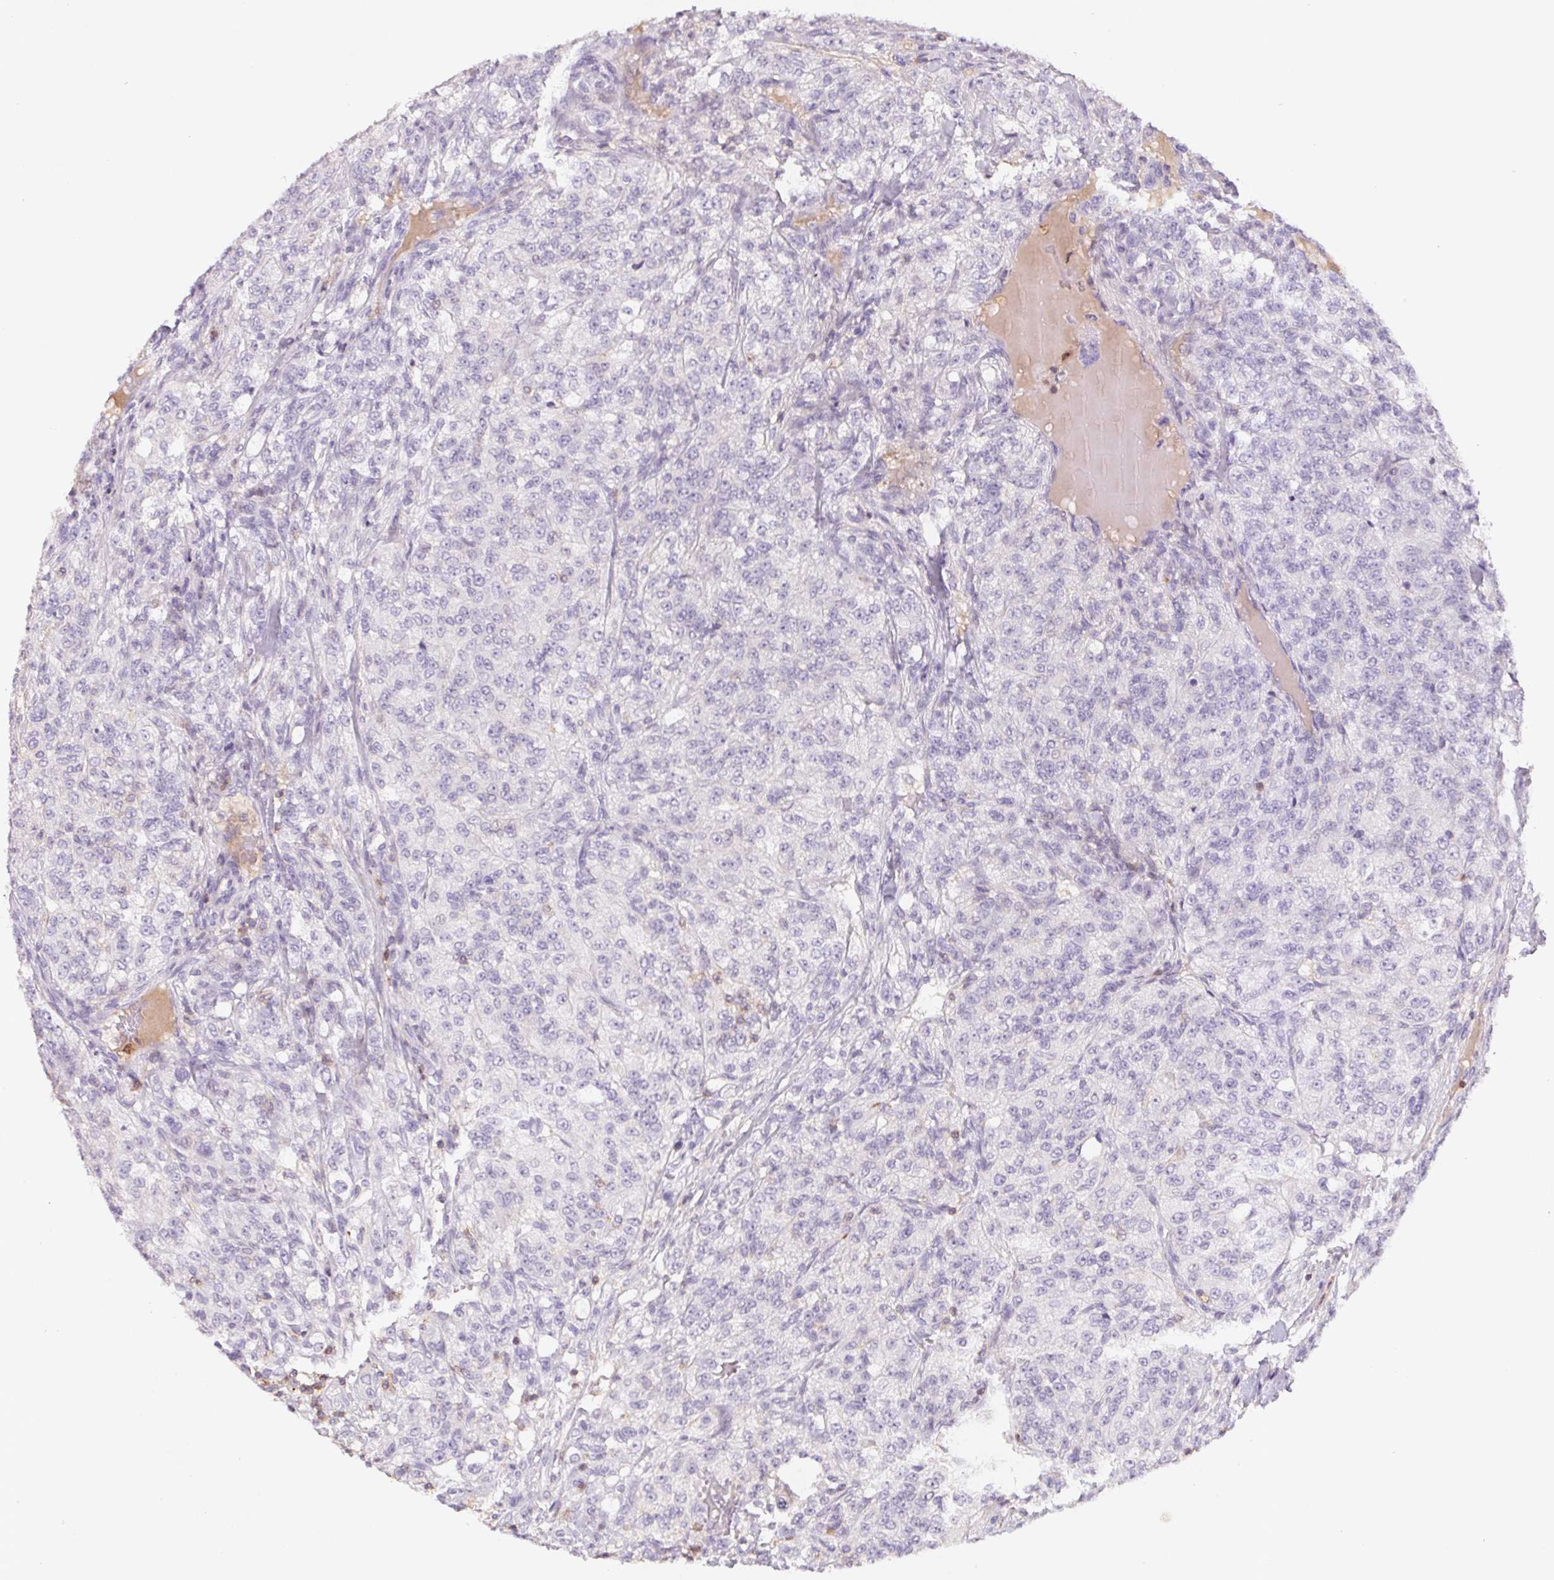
{"staining": {"intensity": "negative", "quantity": "none", "location": "none"}, "tissue": "renal cancer", "cell_type": "Tumor cells", "image_type": "cancer", "snomed": [{"axis": "morphology", "description": "Adenocarcinoma, NOS"}, {"axis": "topography", "description": "Kidney"}], "caption": "A high-resolution photomicrograph shows IHC staining of renal adenocarcinoma, which reveals no significant expression in tumor cells.", "gene": "KIF26A", "patient": {"sex": "female", "age": 63}}